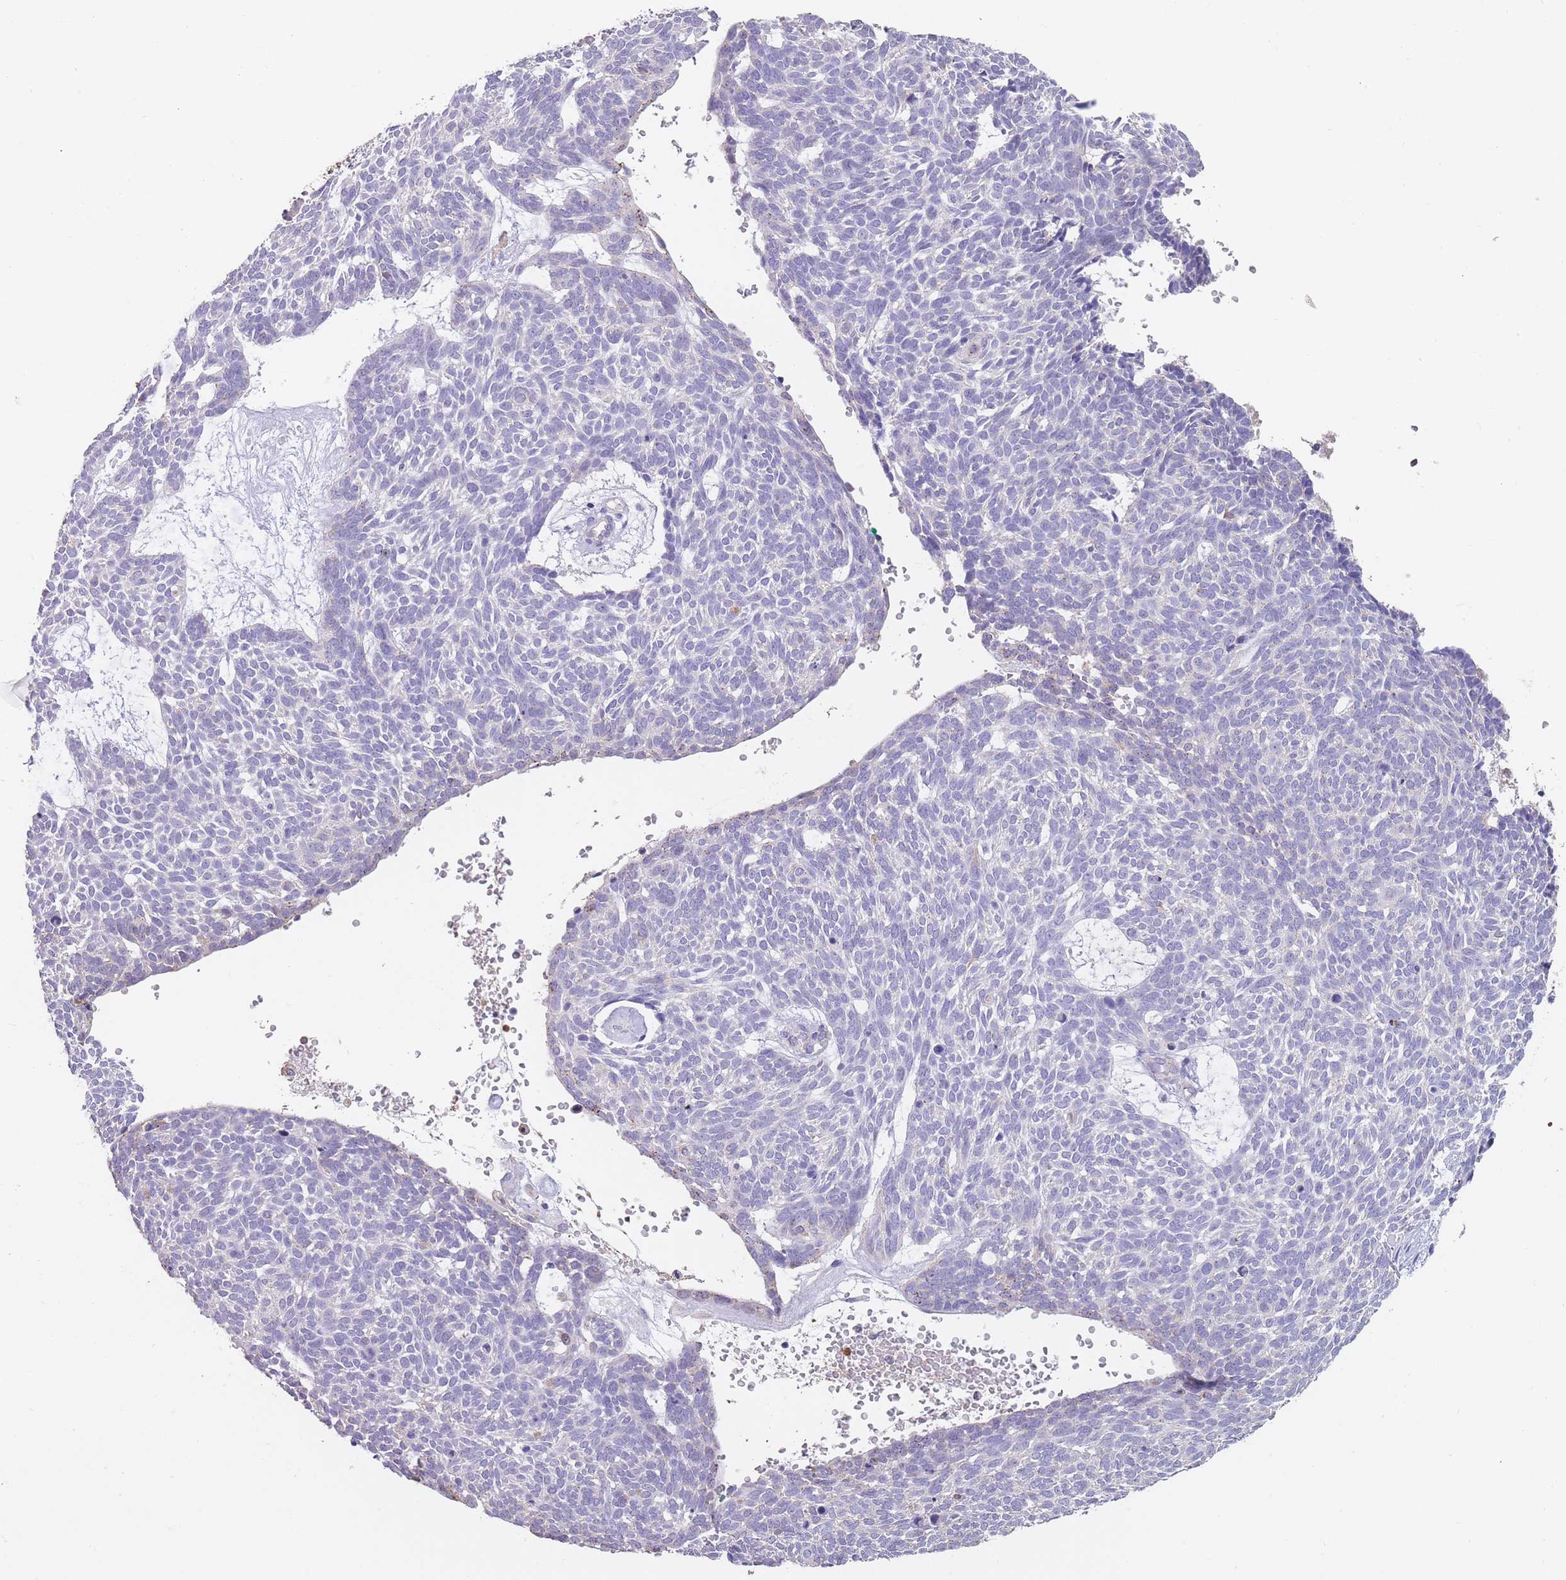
{"staining": {"intensity": "negative", "quantity": "none", "location": "none"}, "tissue": "skin cancer", "cell_type": "Tumor cells", "image_type": "cancer", "snomed": [{"axis": "morphology", "description": "Basal cell carcinoma"}, {"axis": "topography", "description": "Skin"}], "caption": "The histopathology image displays no staining of tumor cells in skin cancer.", "gene": "CLEC12A", "patient": {"sex": "male", "age": 61}}